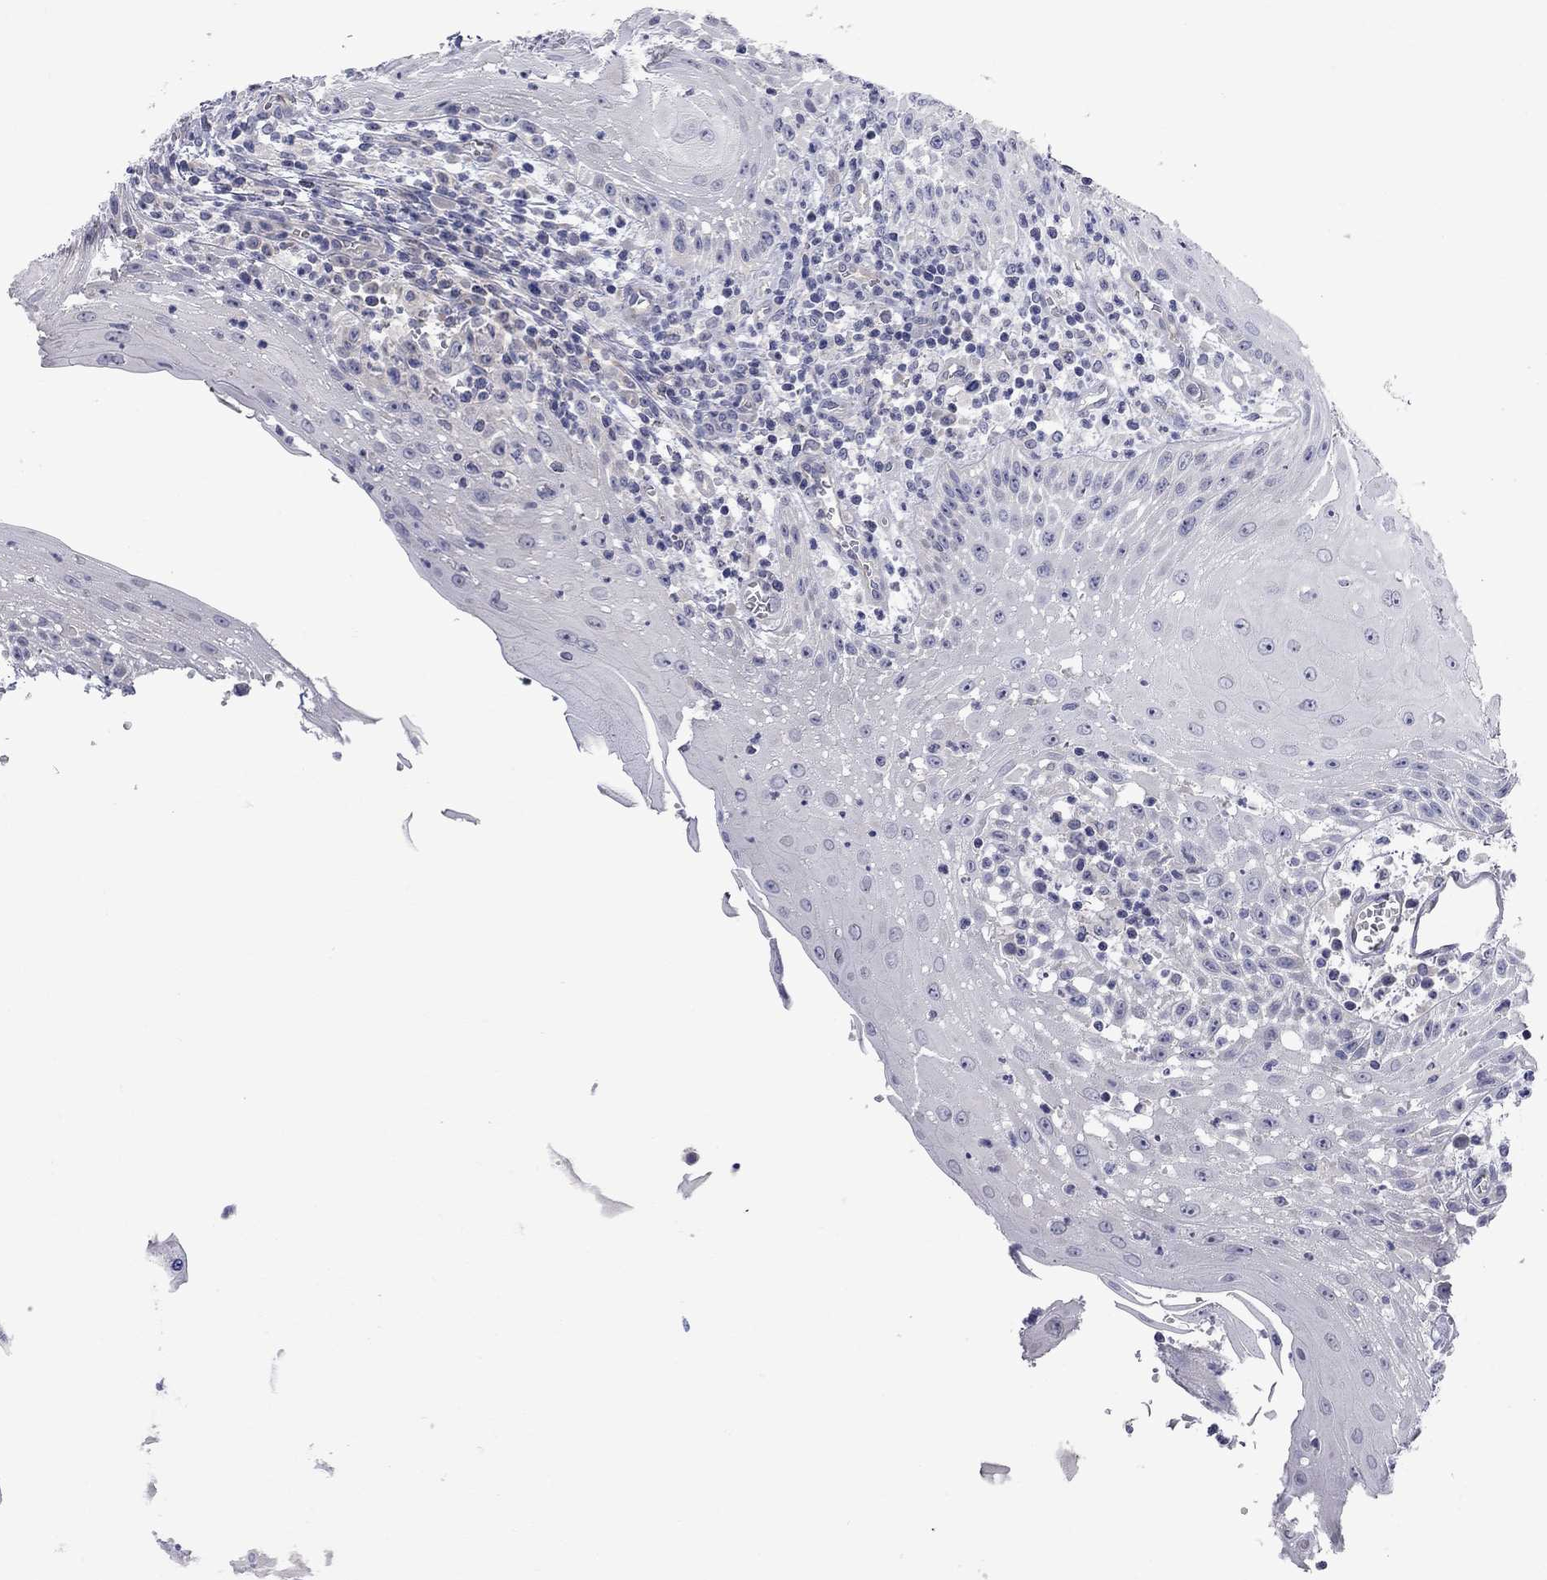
{"staining": {"intensity": "negative", "quantity": "none", "location": "none"}, "tissue": "head and neck cancer", "cell_type": "Tumor cells", "image_type": "cancer", "snomed": [{"axis": "morphology", "description": "Squamous cell carcinoma, NOS"}, {"axis": "topography", "description": "Oral tissue"}, {"axis": "topography", "description": "Head-Neck"}], "caption": "The IHC histopathology image has no significant expression in tumor cells of squamous cell carcinoma (head and neck) tissue. Nuclei are stained in blue.", "gene": "ABCB4", "patient": {"sex": "male", "age": 58}}